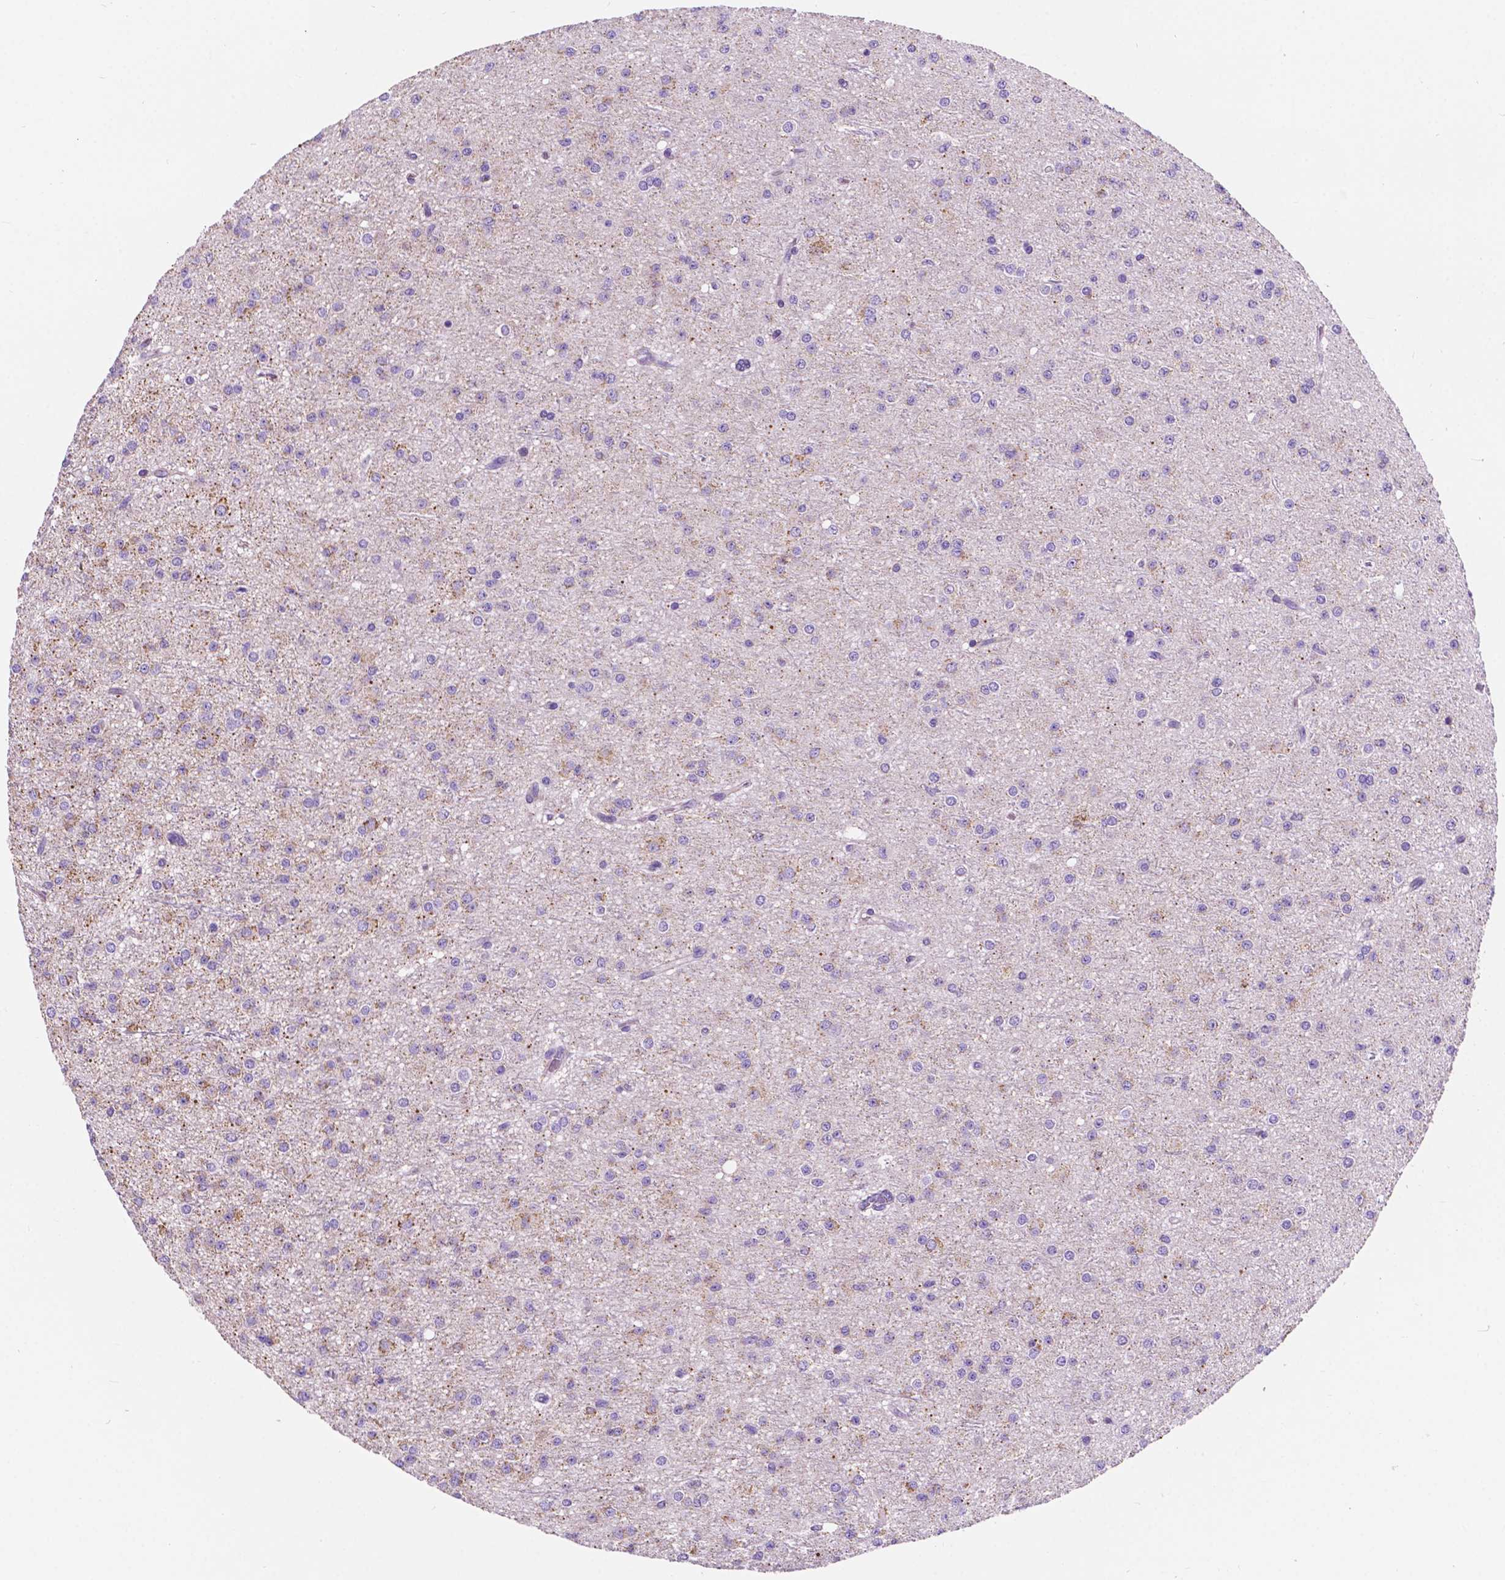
{"staining": {"intensity": "negative", "quantity": "none", "location": "none"}, "tissue": "glioma", "cell_type": "Tumor cells", "image_type": "cancer", "snomed": [{"axis": "morphology", "description": "Glioma, malignant, Low grade"}, {"axis": "topography", "description": "Brain"}], "caption": "Immunohistochemistry of glioma demonstrates no expression in tumor cells. (Stains: DAB immunohistochemistry (IHC) with hematoxylin counter stain, Microscopy: brightfield microscopy at high magnification).", "gene": "TRPV5", "patient": {"sex": "male", "age": 27}}